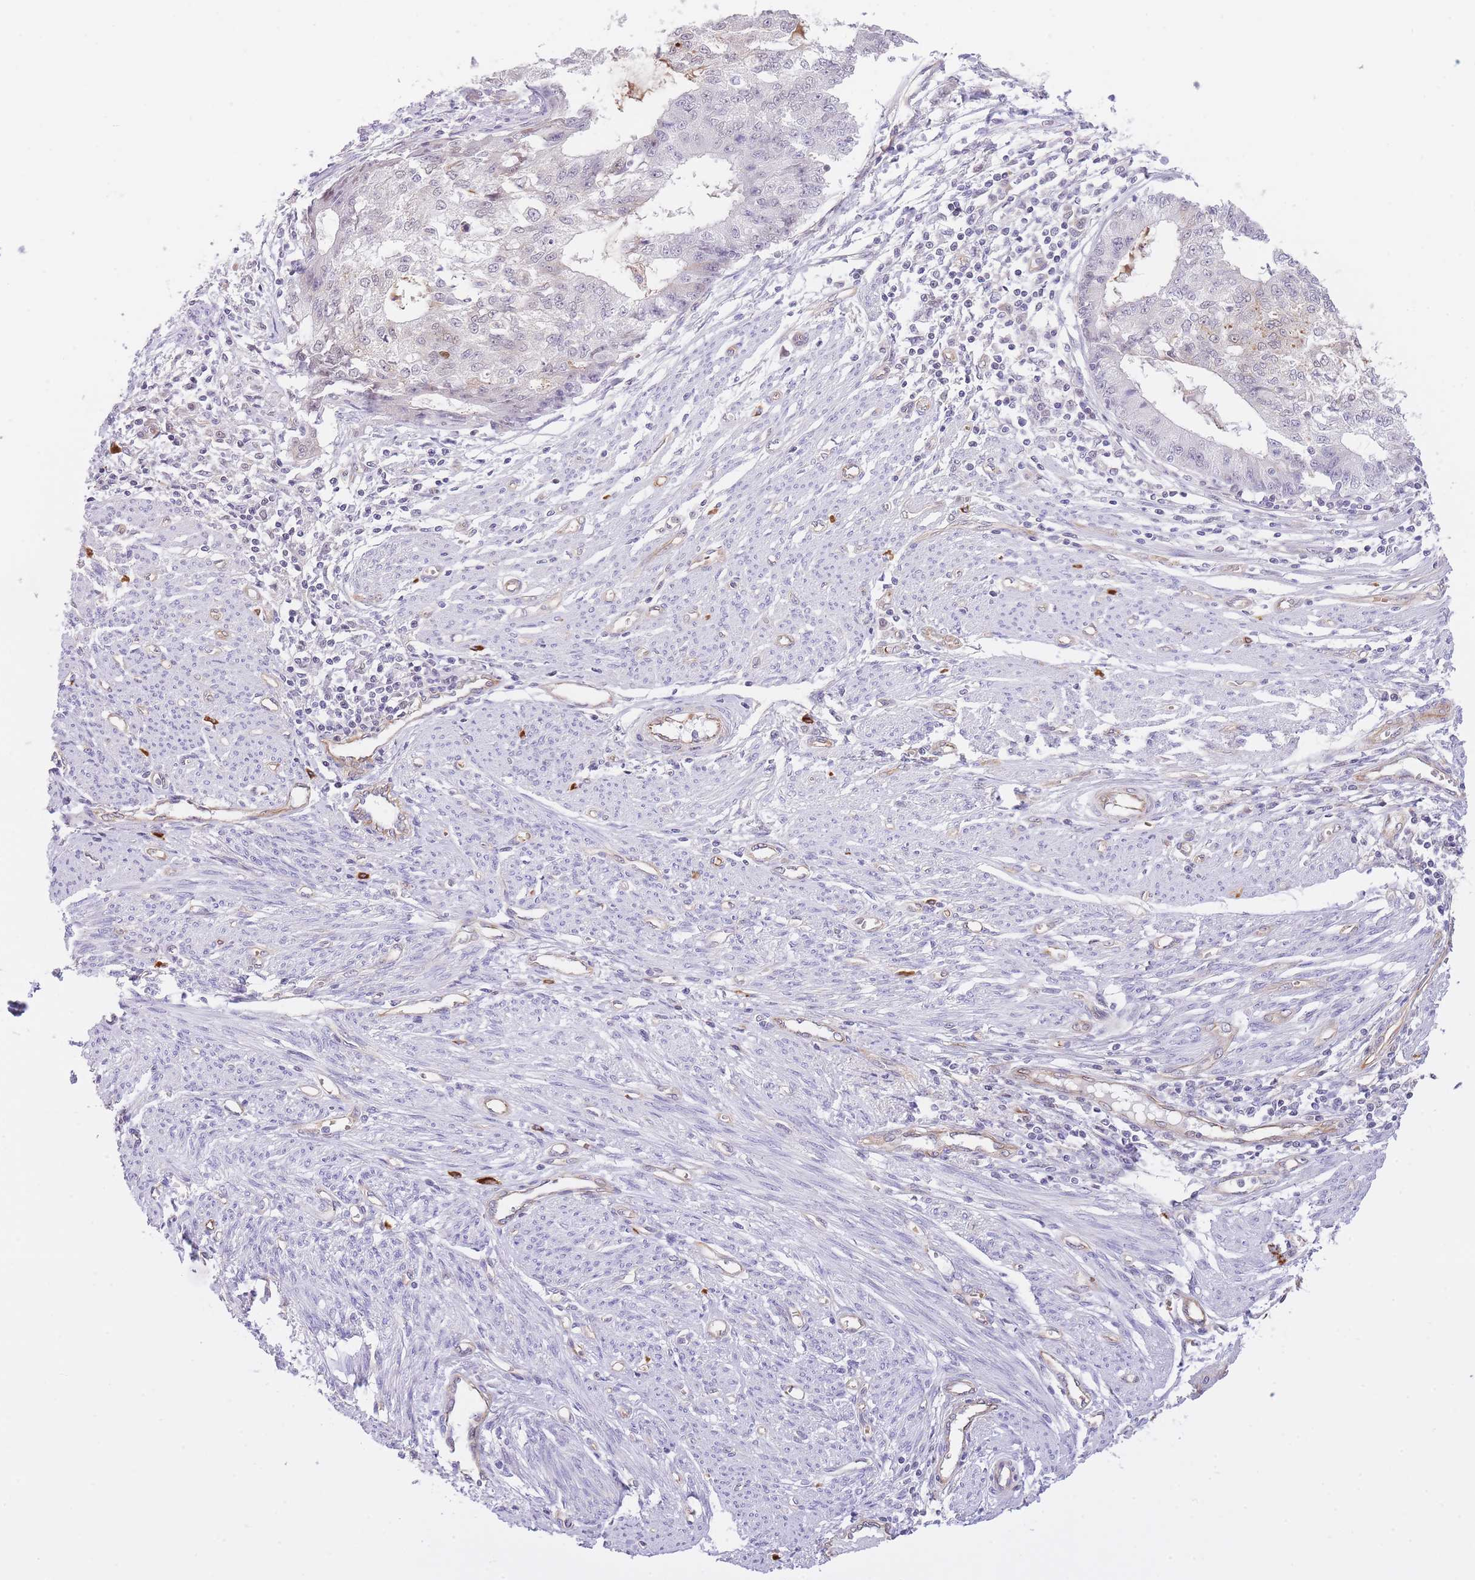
{"staining": {"intensity": "weak", "quantity": "<25%", "location": "nuclear"}, "tissue": "endometrial cancer", "cell_type": "Tumor cells", "image_type": "cancer", "snomed": [{"axis": "morphology", "description": "Adenocarcinoma, NOS"}, {"axis": "topography", "description": "Endometrium"}], "caption": "Endometrial cancer was stained to show a protein in brown. There is no significant positivity in tumor cells.", "gene": "MEIOSIN", "patient": {"sex": "female", "age": 56}}